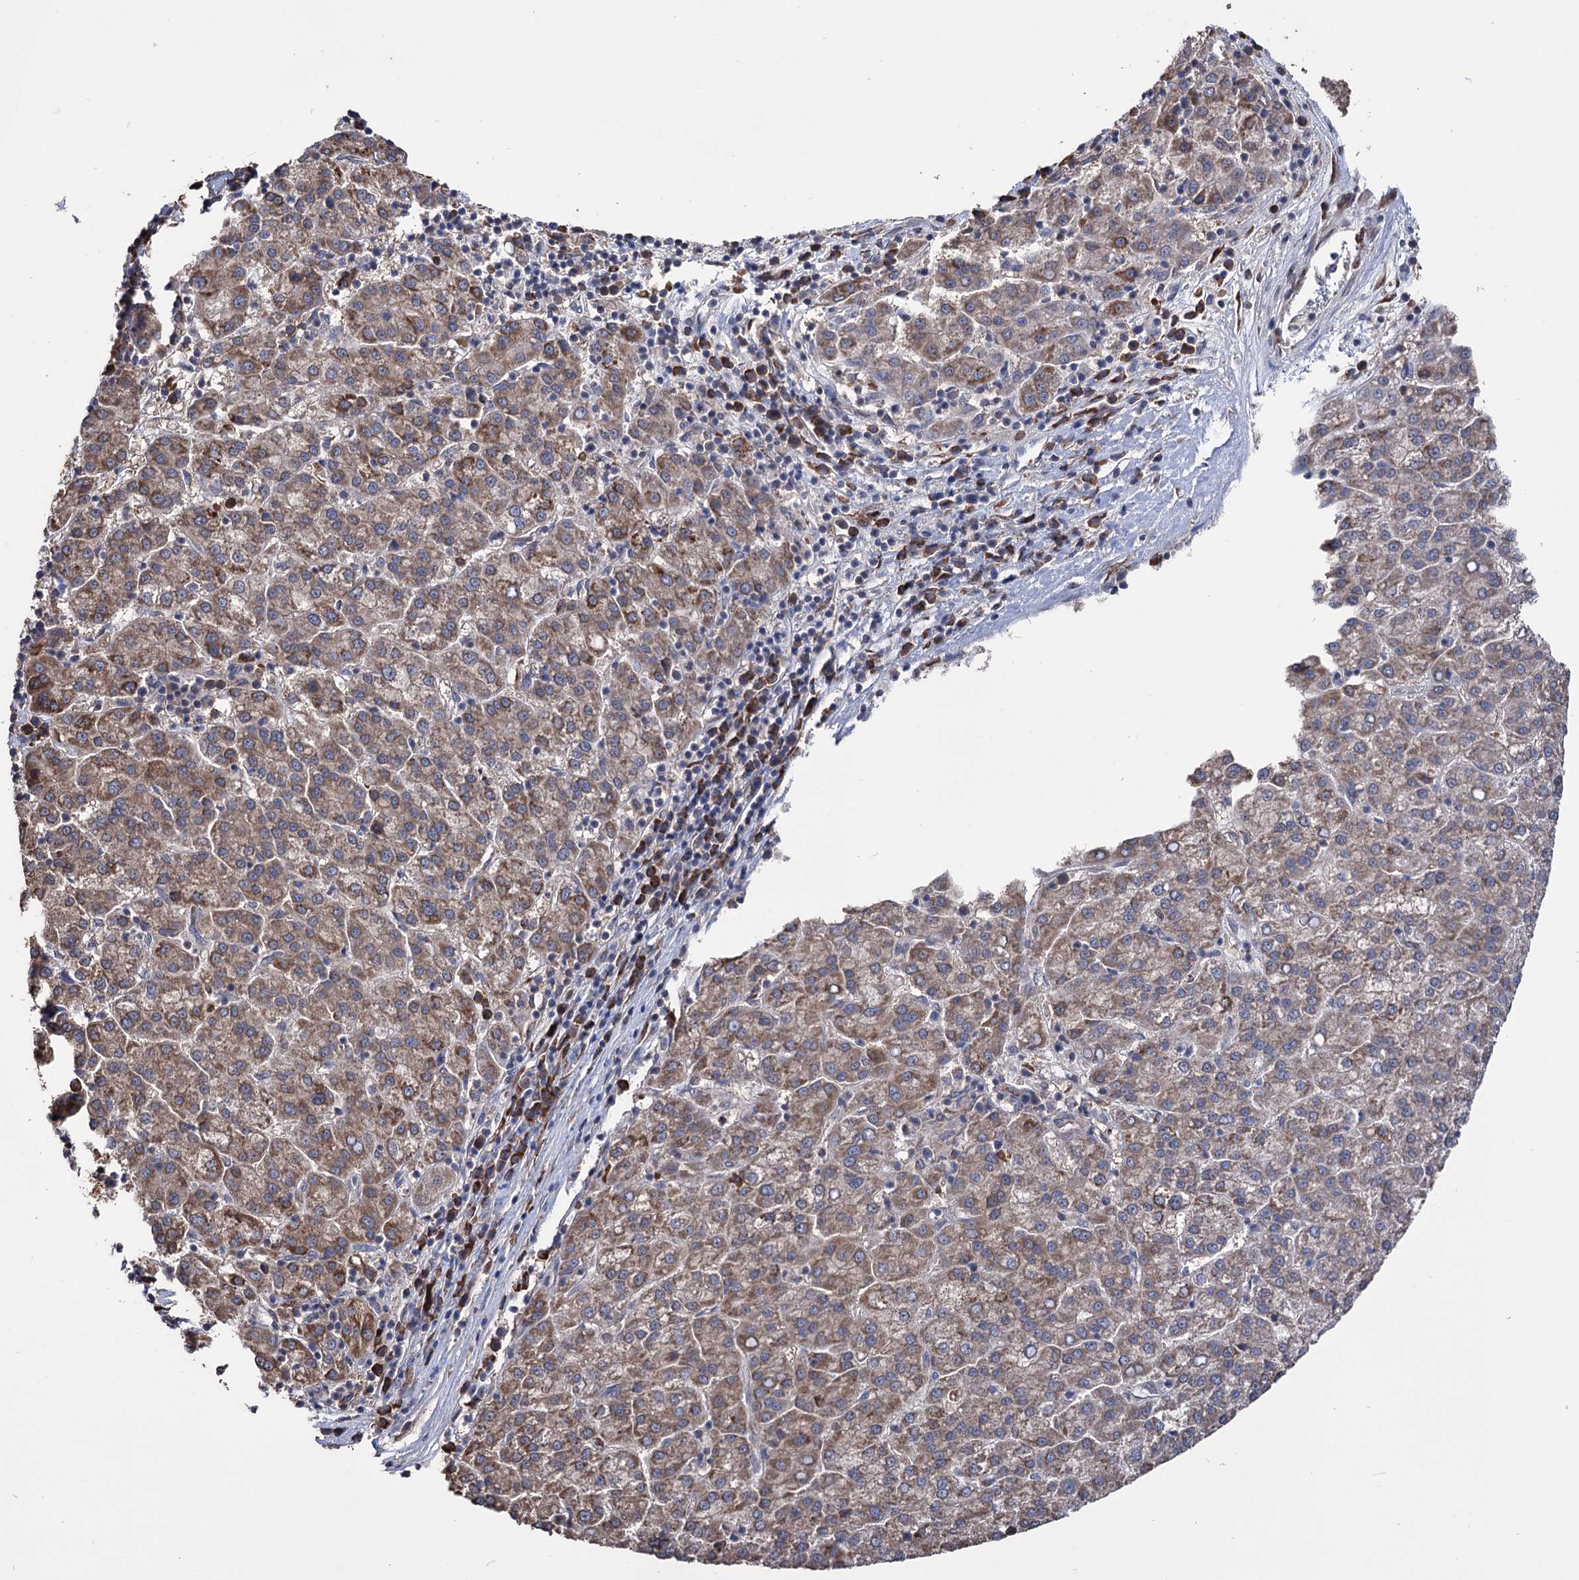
{"staining": {"intensity": "moderate", "quantity": "25%-75%", "location": "cytoplasmic/membranous"}, "tissue": "liver cancer", "cell_type": "Tumor cells", "image_type": "cancer", "snomed": [{"axis": "morphology", "description": "Carcinoma, Hepatocellular, NOS"}, {"axis": "topography", "description": "Liver"}], "caption": "Human liver hepatocellular carcinoma stained for a protein (brown) shows moderate cytoplasmic/membranous positive expression in about 25%-75% of tumor cells.", "gene": "CDAN1", "patient": {"sex": "female", "age": 58}}